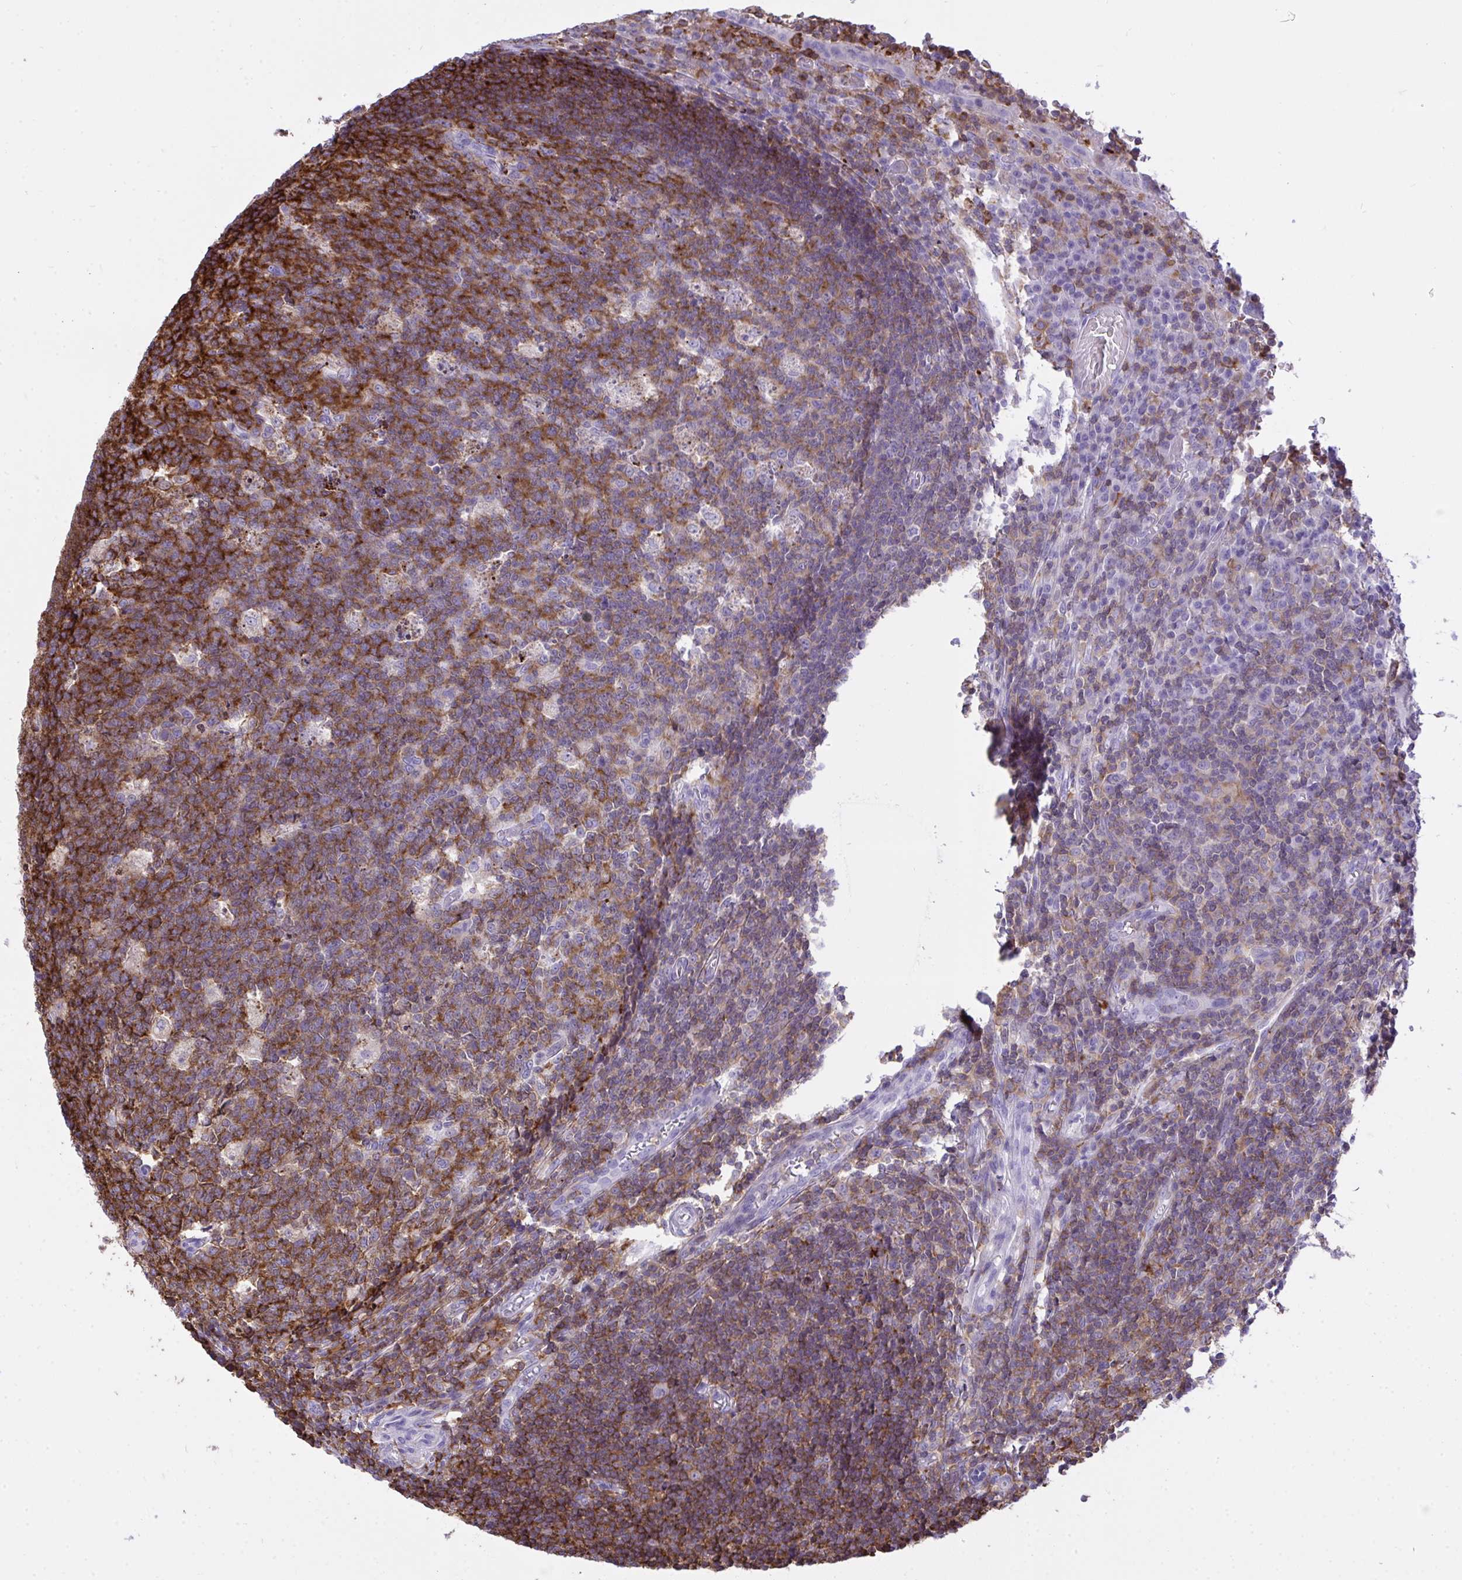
{"staining": {"intensity": "negative", "quantity": "none", "location": "none"}, "tissue": "appendix", "cell_type": "Glandular cells", "image_type": "normal", "snomed": [{"axis": "morphology", "description": "Normal tissue, NOS"}, {"axis": "topography", "description": "Appendix"}], "caption": "Immunohistochemistry histopathology image of normal appendix: appendix stained with DAB reveals no significant protein positivity in glandular cells.", "gene": "AP5M1", "patient": {"sex": "male", "age": 18}}